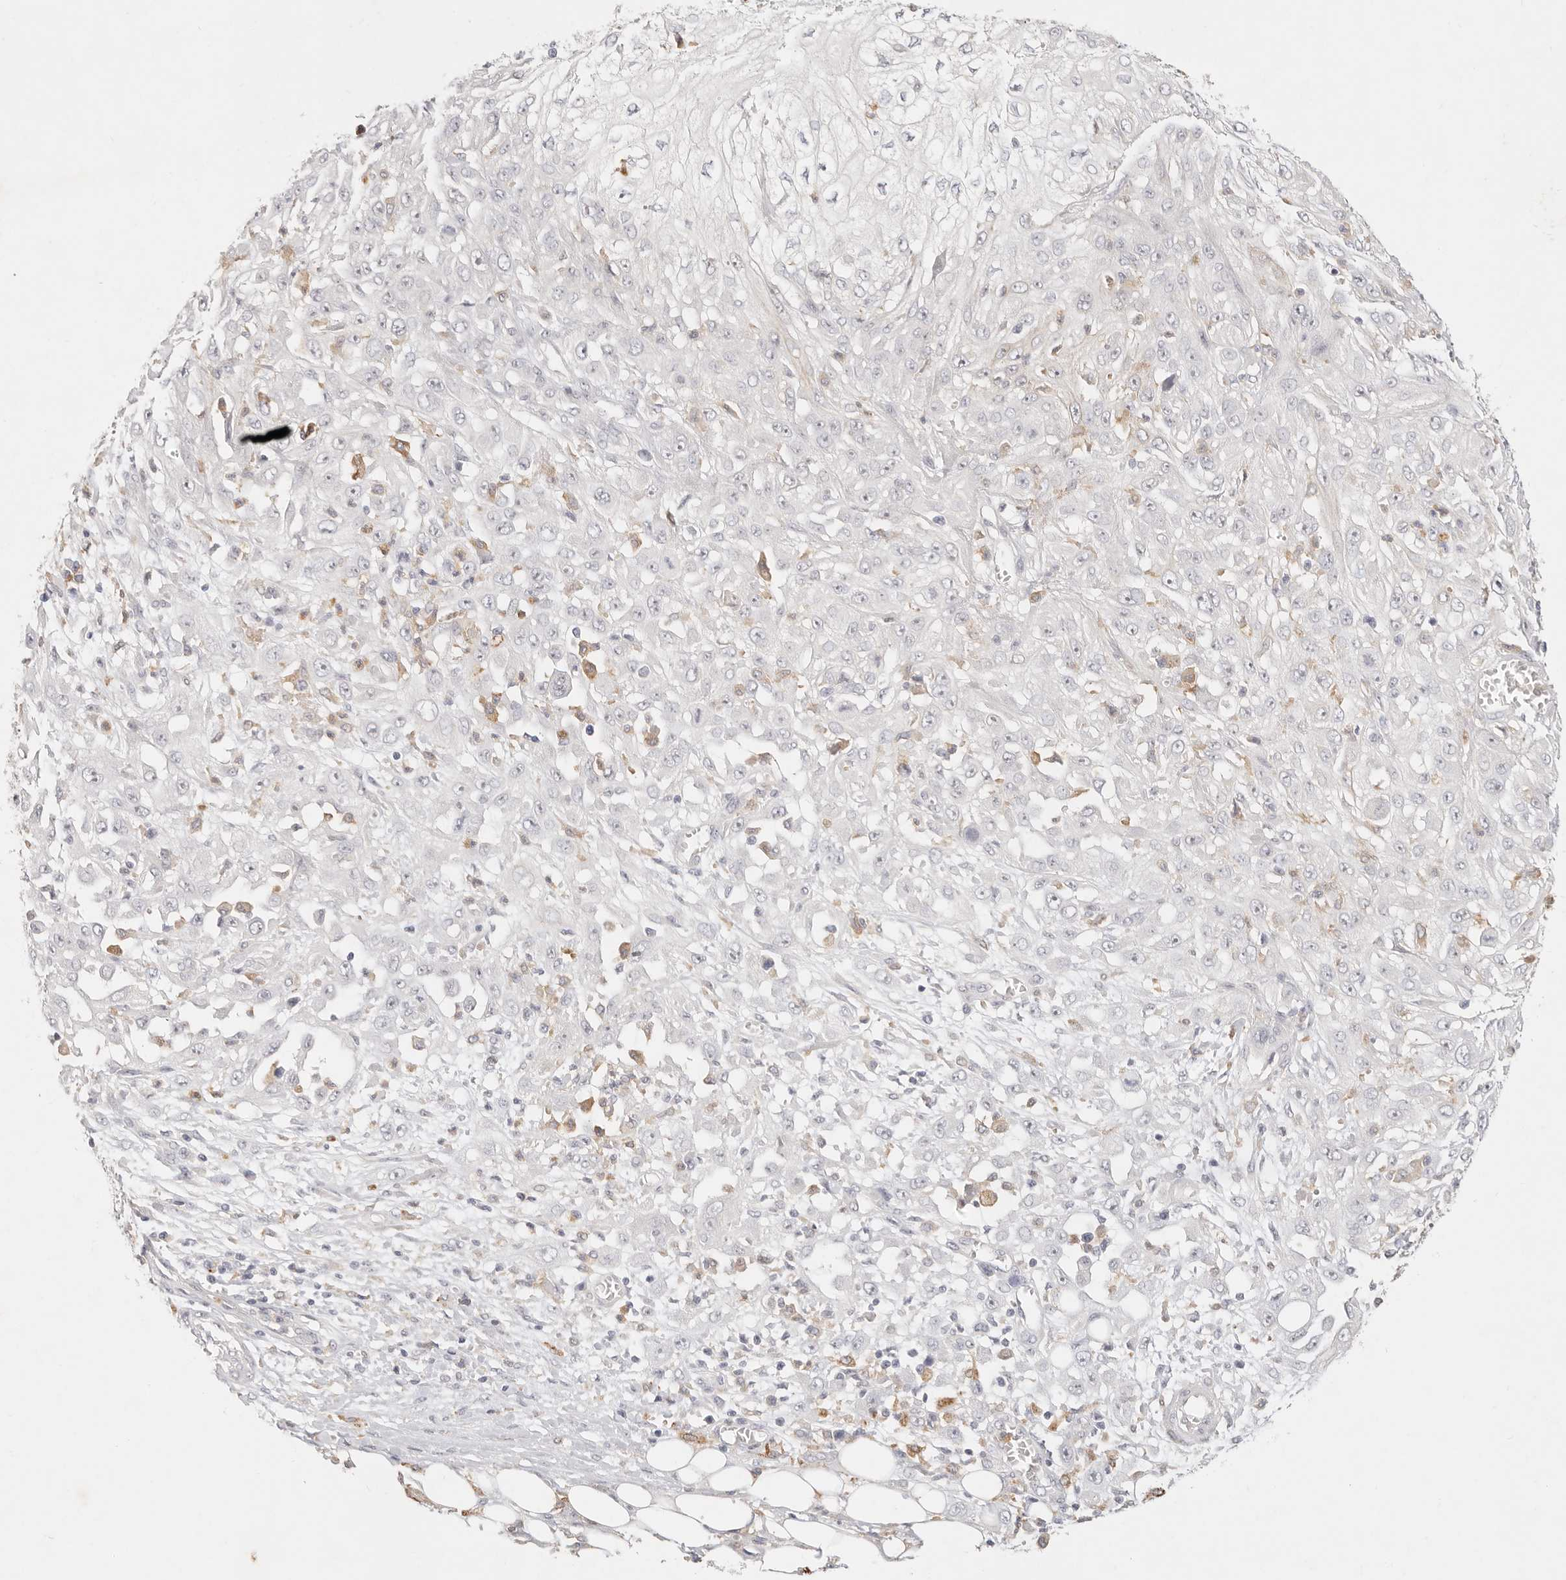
{"staining": {"intensity": "negative", "quantity": "none", "location": "none"}, "tissue": "skin cancer", "cell_type": "Tumor cells", "image_type": "cancer", "snomed": [{"axis": "morphology", "description": "Squamous cell carcinoma, NOS"}, {"axis": "morphology", "description": "Squamous cell carcinoma, metastatic, NOS"}, {"axis": "topography", "description": "Skin"}, {"axis": "topography", "description": "Lymph node"}], "caption": "The micrograph reveals no staining of tumor cells in skin cancer (metastatic squamous cell carcinoma). (Stains: DAB IHC with hematoxylin counter stain, Microscopy: brightfield microscopy at high magnification).", "gene": "GPR84", "patient": {"sex": "male", "age": 75}}